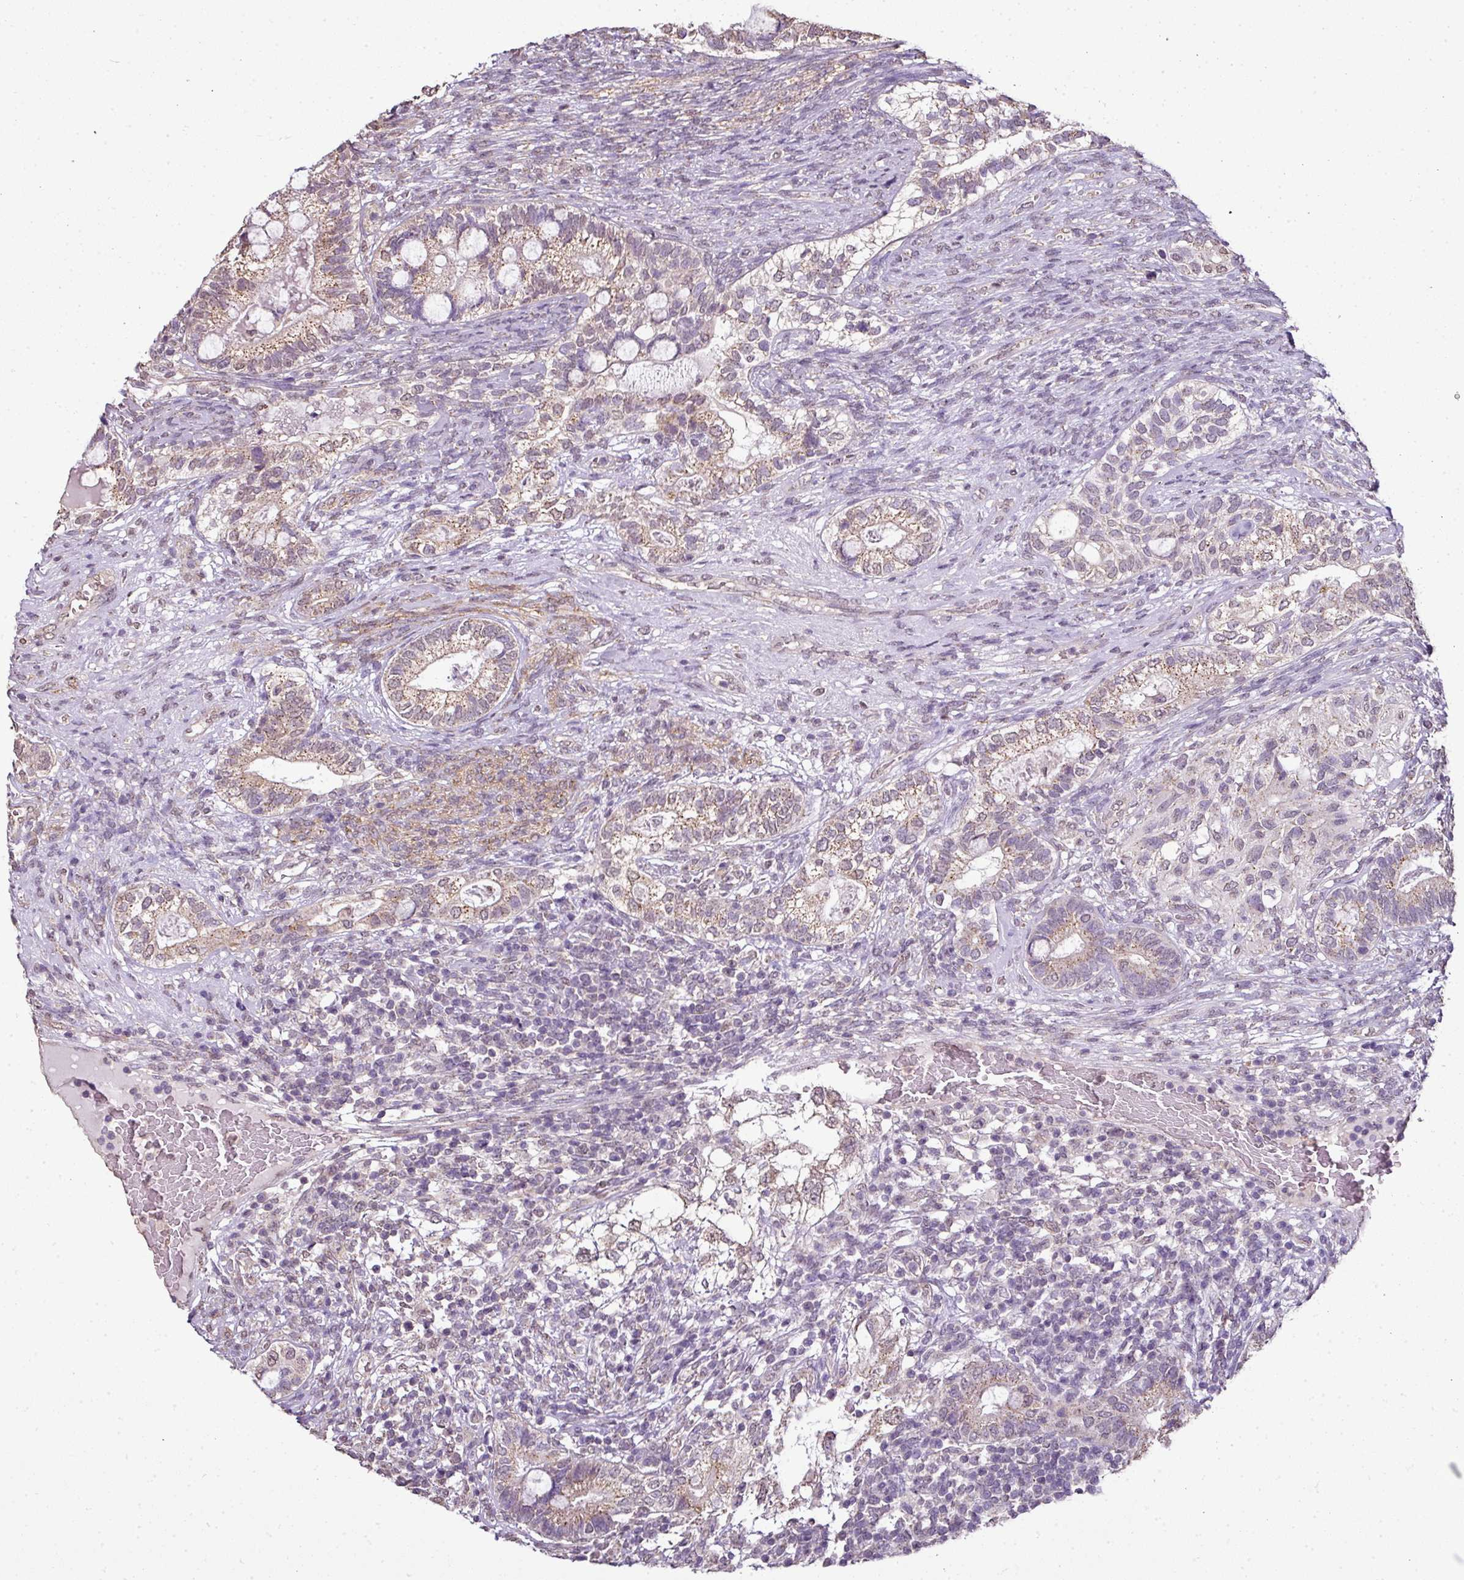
{"staining": {"intensity": "weak", "quantity": "25%-75%", "location": "cytoplasmic/membranous"}, "tissue": "testis cancer", "cell_type": "Tumor cells", "image_type": "cancer", "snomed": [{"axis": "morphology", "description": "Seminoma, NOS"}, {"axis": "morphology", "description": "Carcinoma, Embryonal, NOS"}, {"axis": "topography", "description": "Testis"}], "caption": "Protein staining reveals weak cytoplasmic/membranous positivity in about 25%-75% of tumor cells in testis cancer. The staining is performed using DAB brown chromogen to label protein expression. The nuclei are counter-stained blue using hematoxylin.", "gene": "JPH2", "patient": {"sex": "male", "age": 41}}